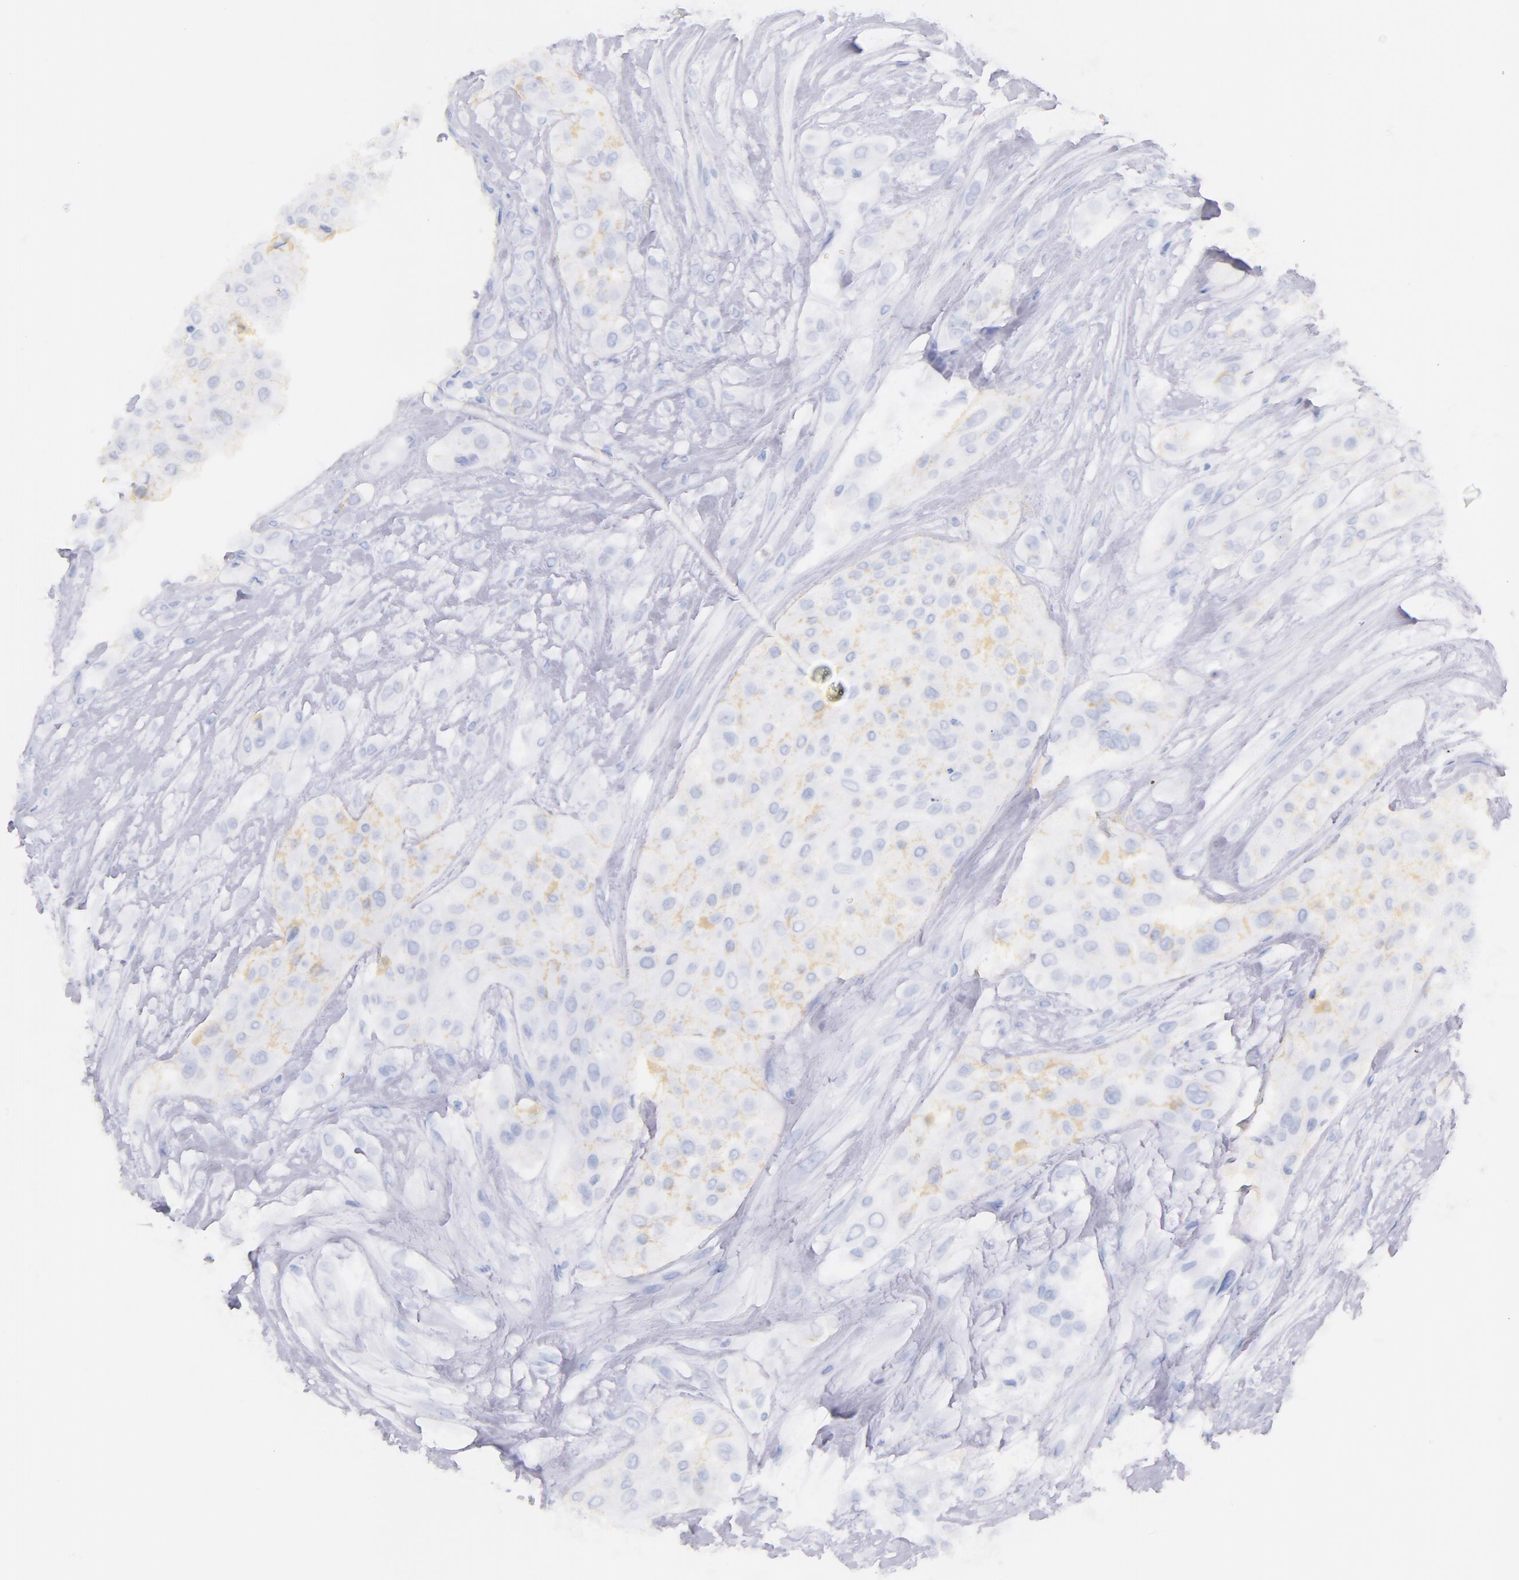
{"staining": {"intensity": "negative", "quantity": "none", "location": "none"}, "tissue": "urothelial cancer", "cell_type": "Tumor cells", "image_type": "cancer", "snomed": [{"axis": "morphology", "description": "Urothelial carcinoma, High grade"}, {"axis": "topography", "description": "Urinary bladder"}], "caption": "Immunohistochemistry micrograph of human urothelial cancer stained for a protein (brown), which exhibits no expression in tumor cells. (DAB immunohistochemistry (IHC) with hematoxylin counter stain).", "gene": "CD44", "patient": {"sex": "male", "age": 57}}